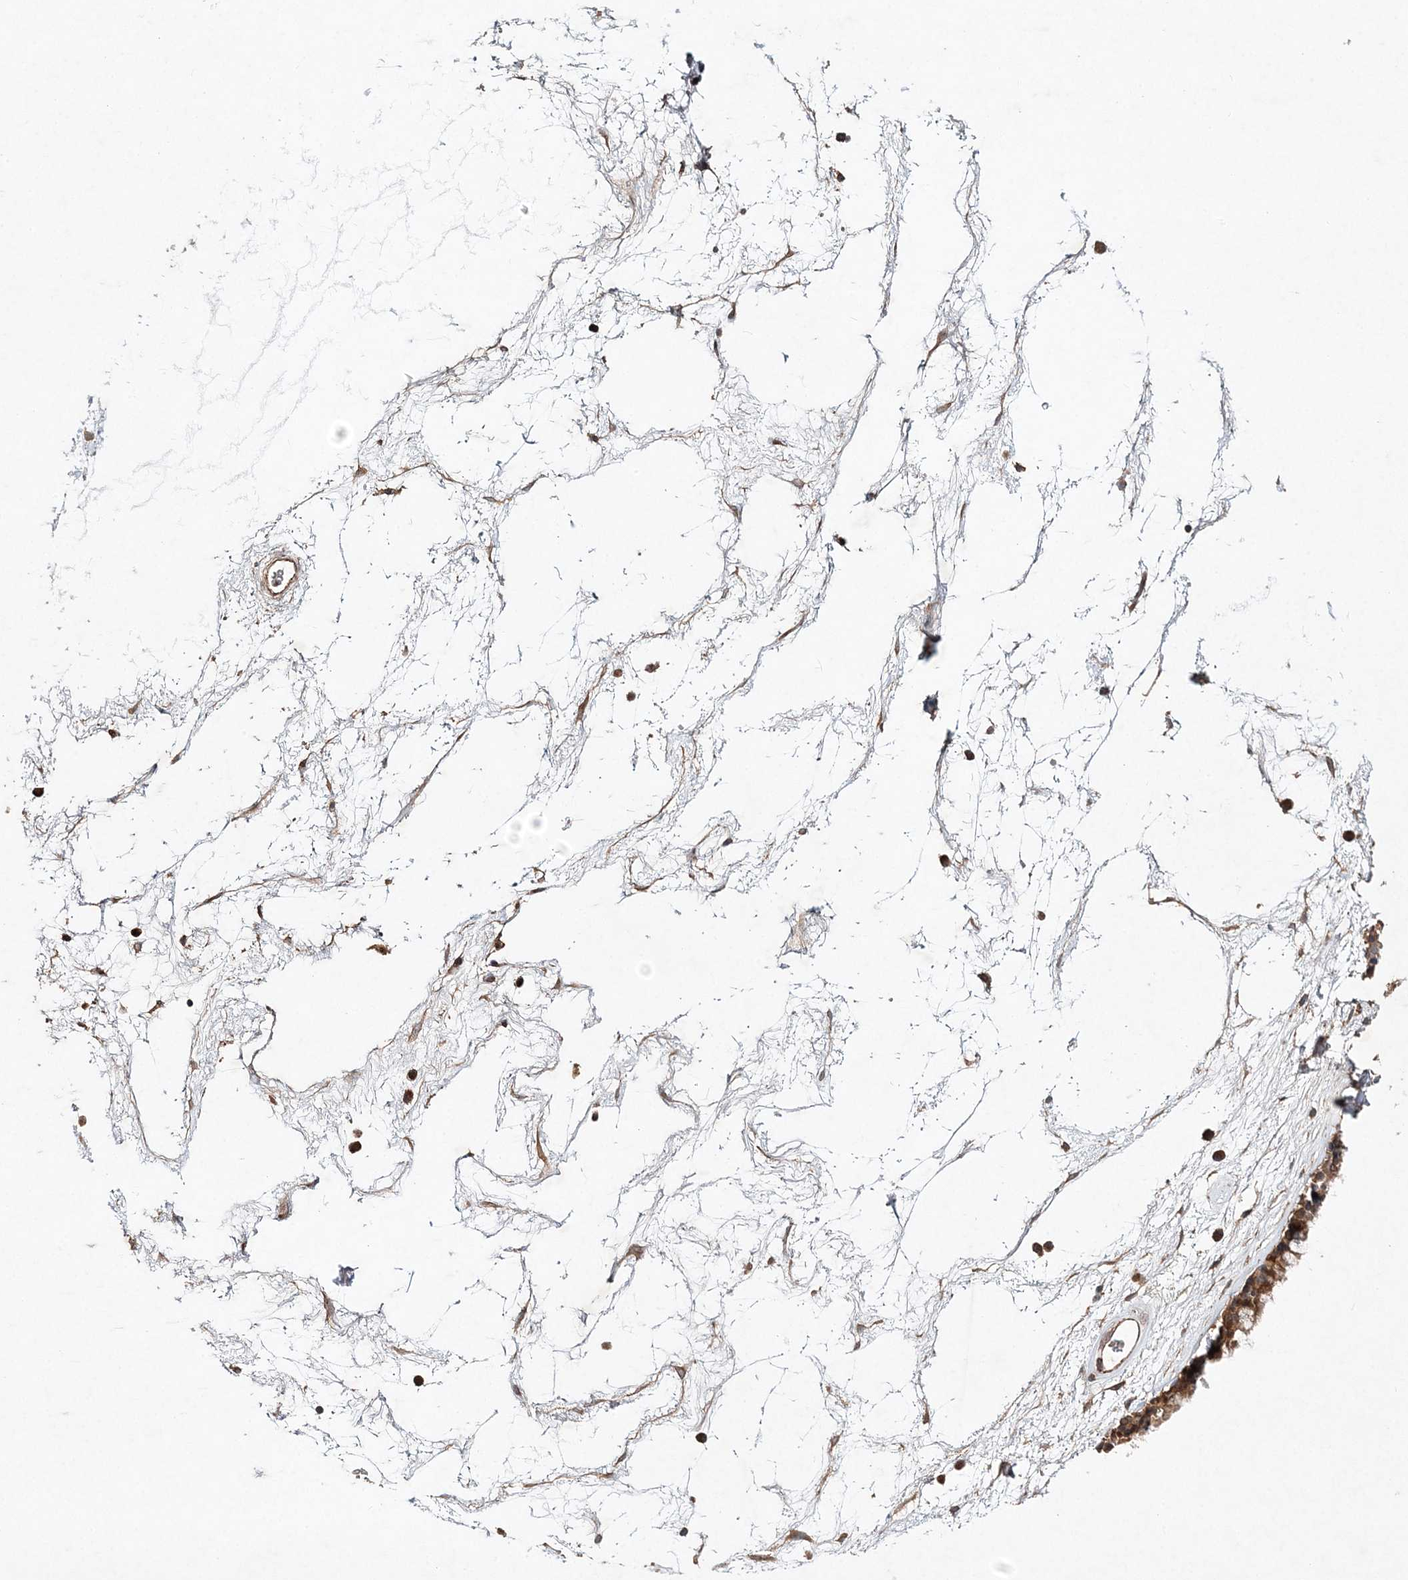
{"staining": {"intensity": "moderate", "quantity": ">75%", "location": "cytoplasmic/membranous"}, "tissue": "nasopharynx", "cell_type": "Respiratory epithelial cells", "image_type": "normal", "snomed": [{"axis": "morphology", "description": "Normal tissue, NOS"}, {"axis": "morphology", "description": "Inflammation, NOS"}, {"axis": "topography", "description": "Nasopharynx"}], "caption": "Brown immunohistochemical staining in benign nasopharynx reveals moderate cytoplasmic/membranous positivity in about >75% of respiratory epithelial cells.", "gene": "TMEM9B", "patient": {"sex": "male", "age": 48}}